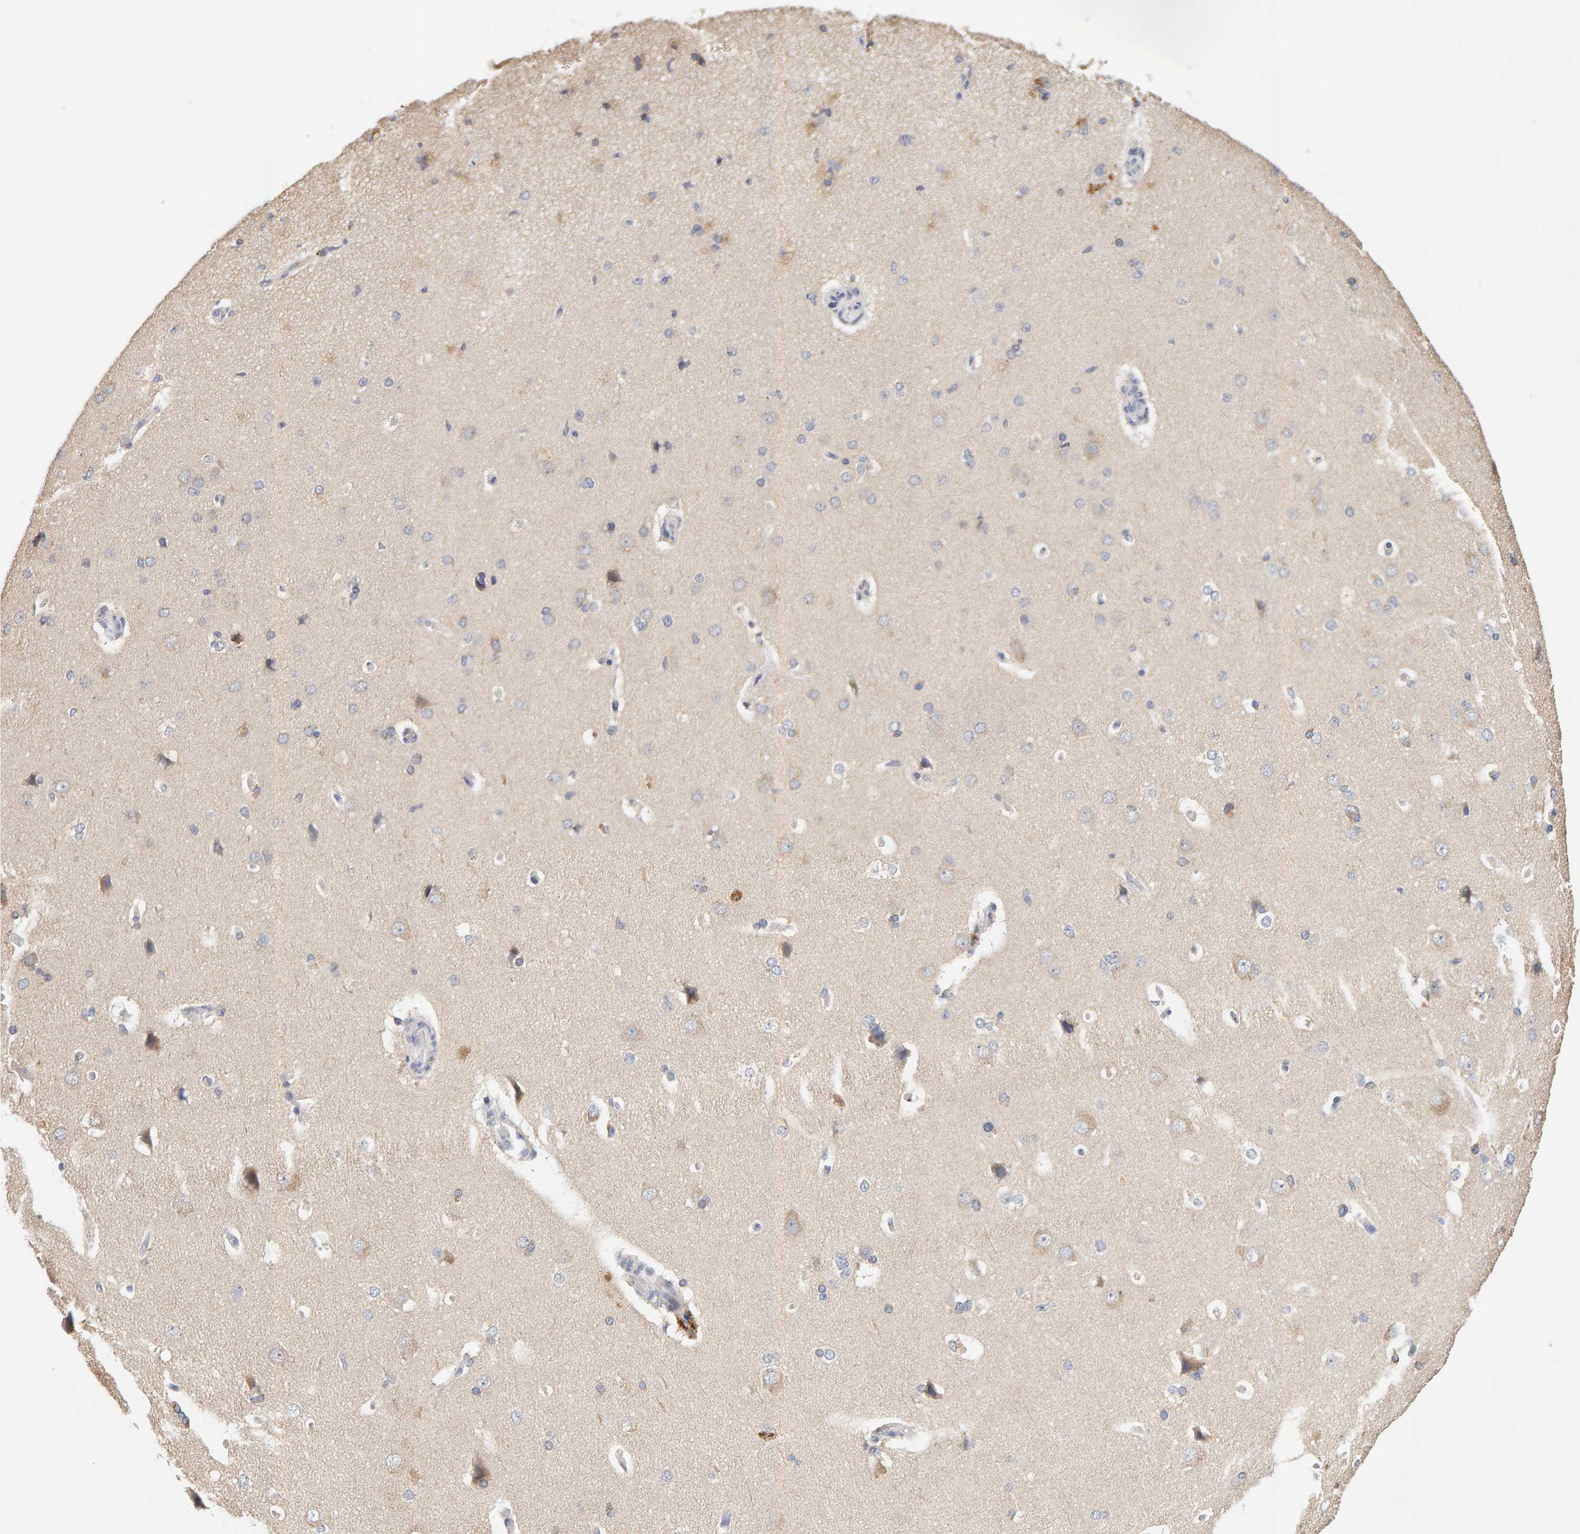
{"staining": {"intensity": "negative", "quantity": "none", "location": "none"}, "tissue": "cerebral cortex", "cell_type": "Endothelial cells", "image_type": "normal", "snomed": [{"axis": "morphology", "description": "Normal tissue, NOS"}, {"axis": "topography", "description": "Cerebral cortex"}], "caption": "Immunohistochemistry micrograph of benign cerebral cortex: cerebral cortex stained with DAB (3,3'-diaminobenzidine) reveals no significant protein expression in endothelial cells.", "gene": "SGPL1", "patient": {"sex": "male", "age": 62}}